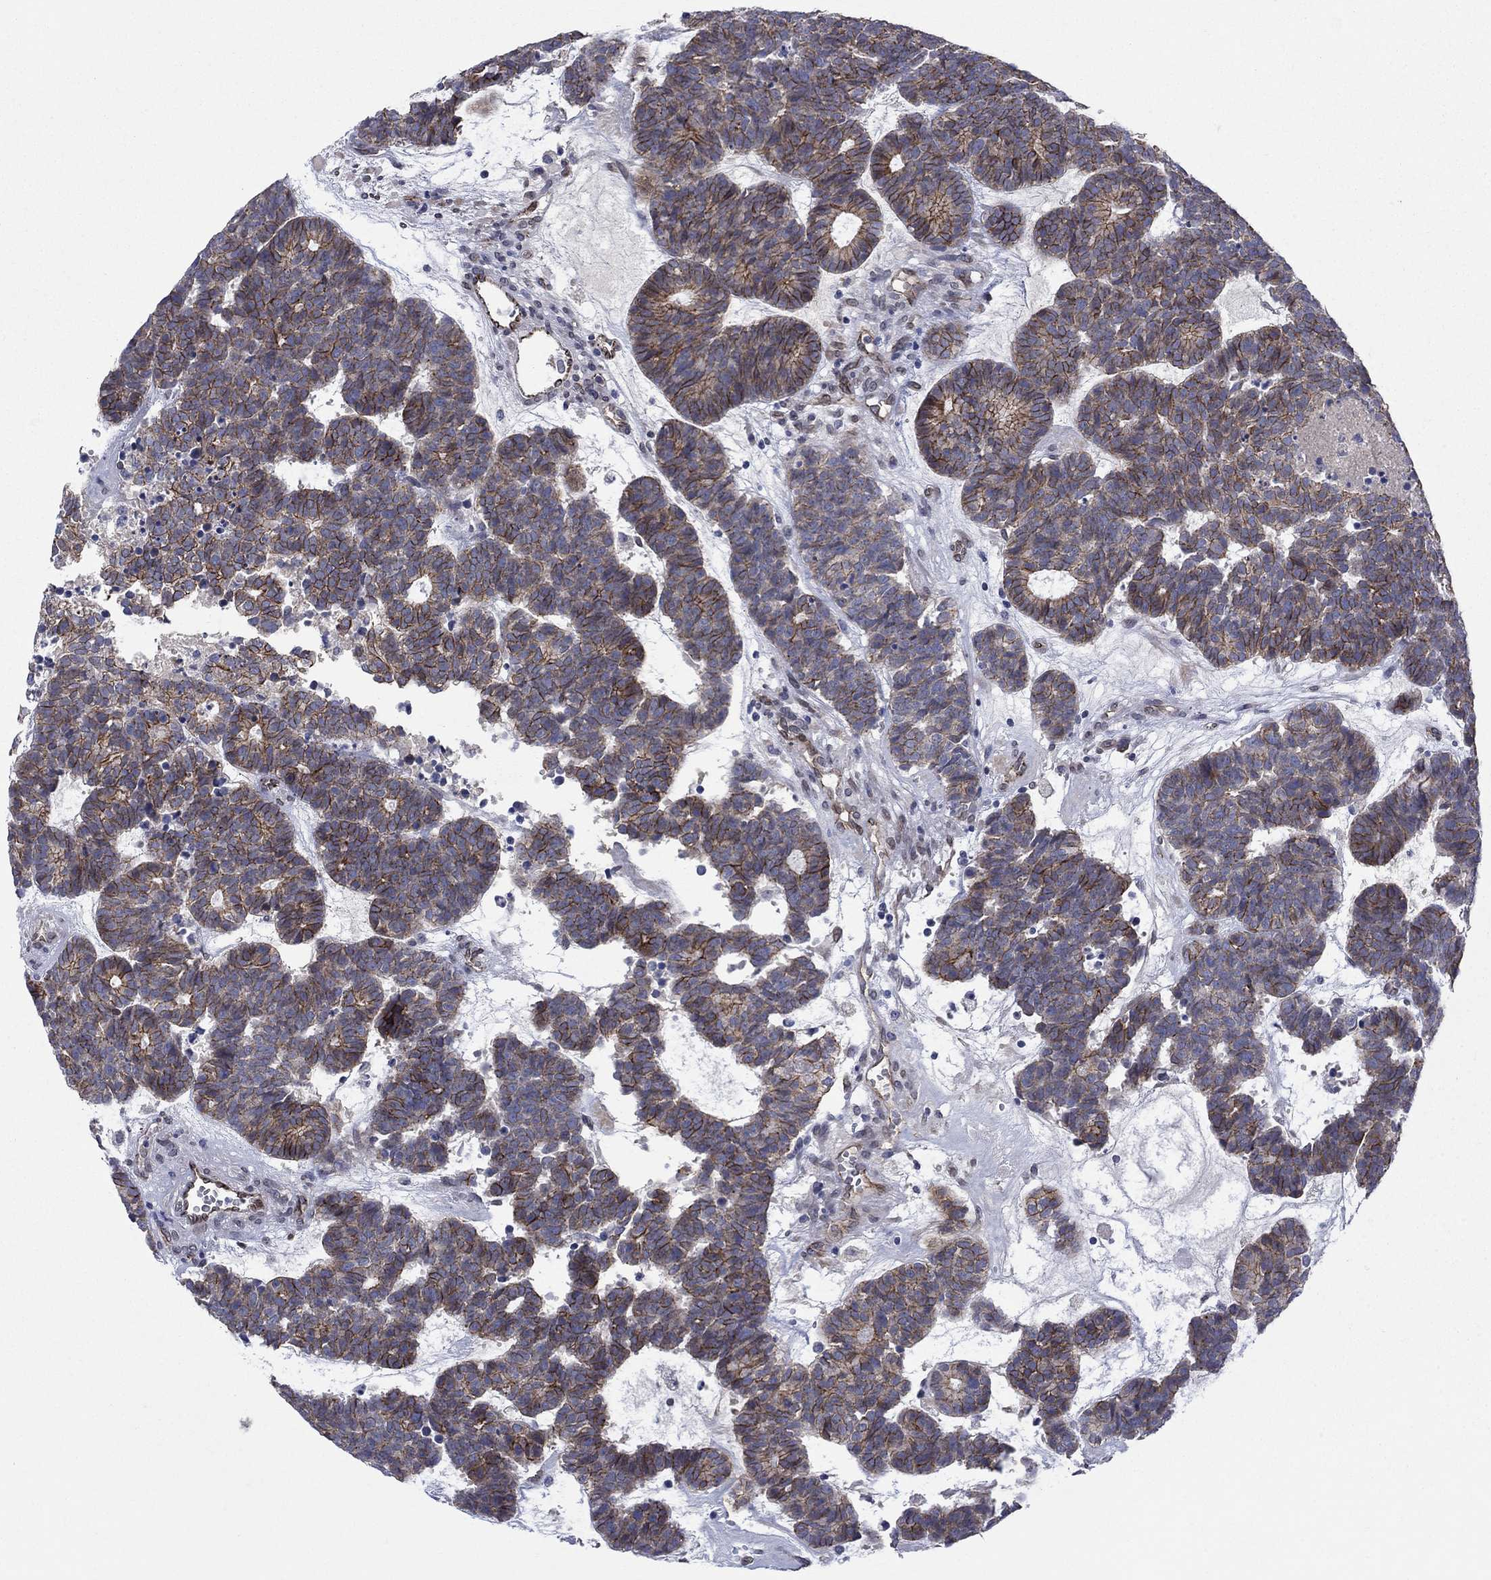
{"staining": {"intensity": "moderate", "quantity": ">75%", "location": "cytoplasmic/membranous"}, "tissue": "head and neck cancer", "cell_type": "Tumor cells", "image_type": "cancer", "snomed": [{"axis": "morphology", "description": "Adenocarcinoma, NOS"}, {"axis": "topography", "description": "Head-Neck"}], "caption": "Protein analysis of head and neck cancer tissue displays moderate cytoplasmic/membranous positivity in about >75% of tumor cells.", "gene": "EMC9", "patient": {"sex": "female", "age": 81}}